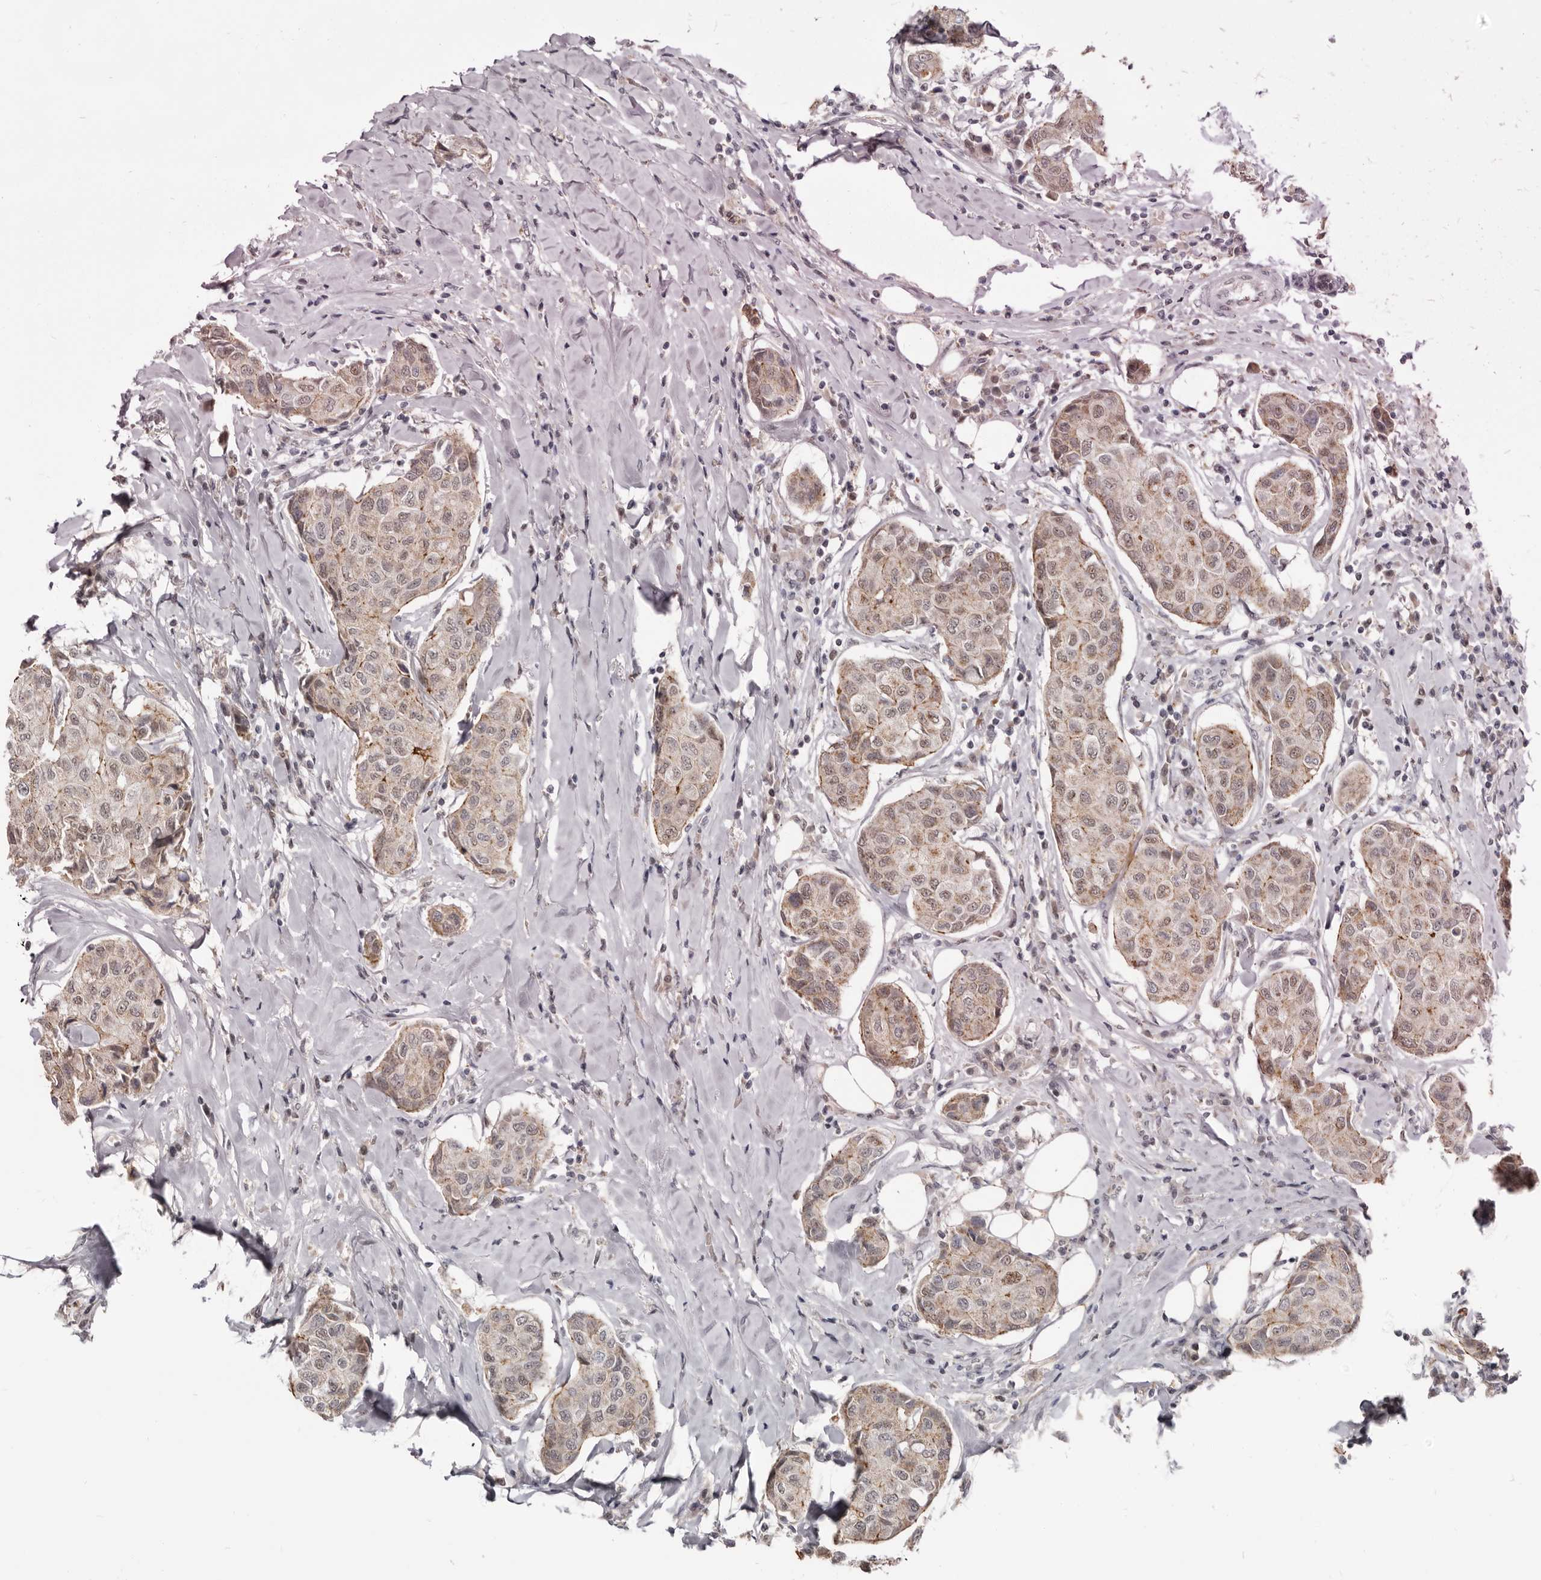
{"staining": {"intensity": "moderate", "quantity": ">75%", "location": "cytoplasmic/membranous,nuclear"}, "tissue": "breast cancer", "cell_type": "Tumor cells", "image_type": "cancer", "snomed": [{"axis": "morphology", "description": "Duct carcinoma"}, {"axis": "topography", "description": "Breast"}], "caption": "Human breast cancer (invasive ductal carcinoma) stained with a brown dye displays moderate cytoplasmic/membranous and nuclear positive staining in approximately >75% of tumor cells.", "gene": "CGN", "patient": {"sex": "female", "age": 80}}